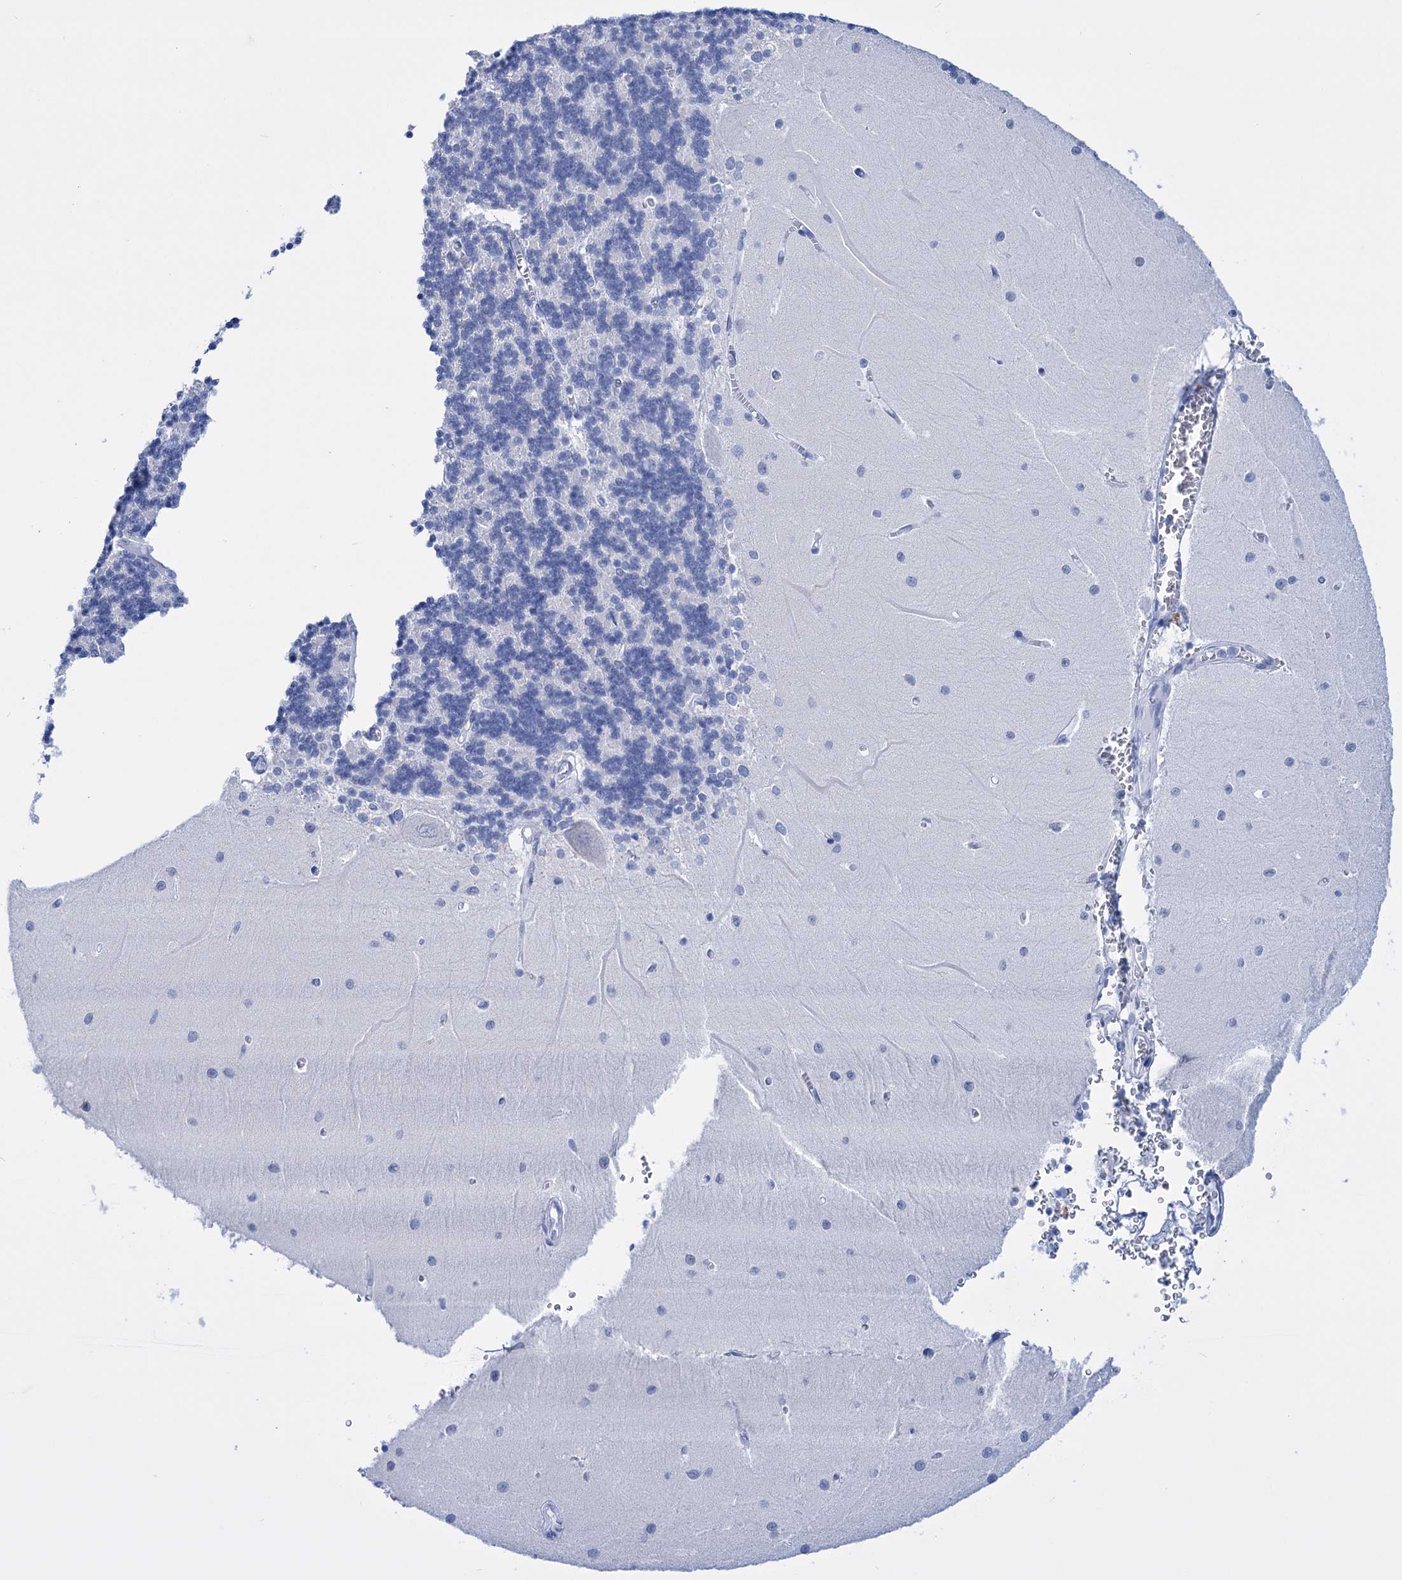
{"staining": {"intensity": "negative", "quantity": "none", "location": "none"}, "tissue": "cerebellum", "cell_type": "Cells in granular layer", "image_type": "normal", "snomed": [{"axis": "morphology", "description": "Normal tissue, NOS"}, {"axis": "topography", "description": "Cerebellum"}], "caption": "Immunohistochemical staining of normal cerebellum displays no significant expression in cells in granular layer.", "gene": "FBXW12", "patient": {"sex": "male", "age": 37}}